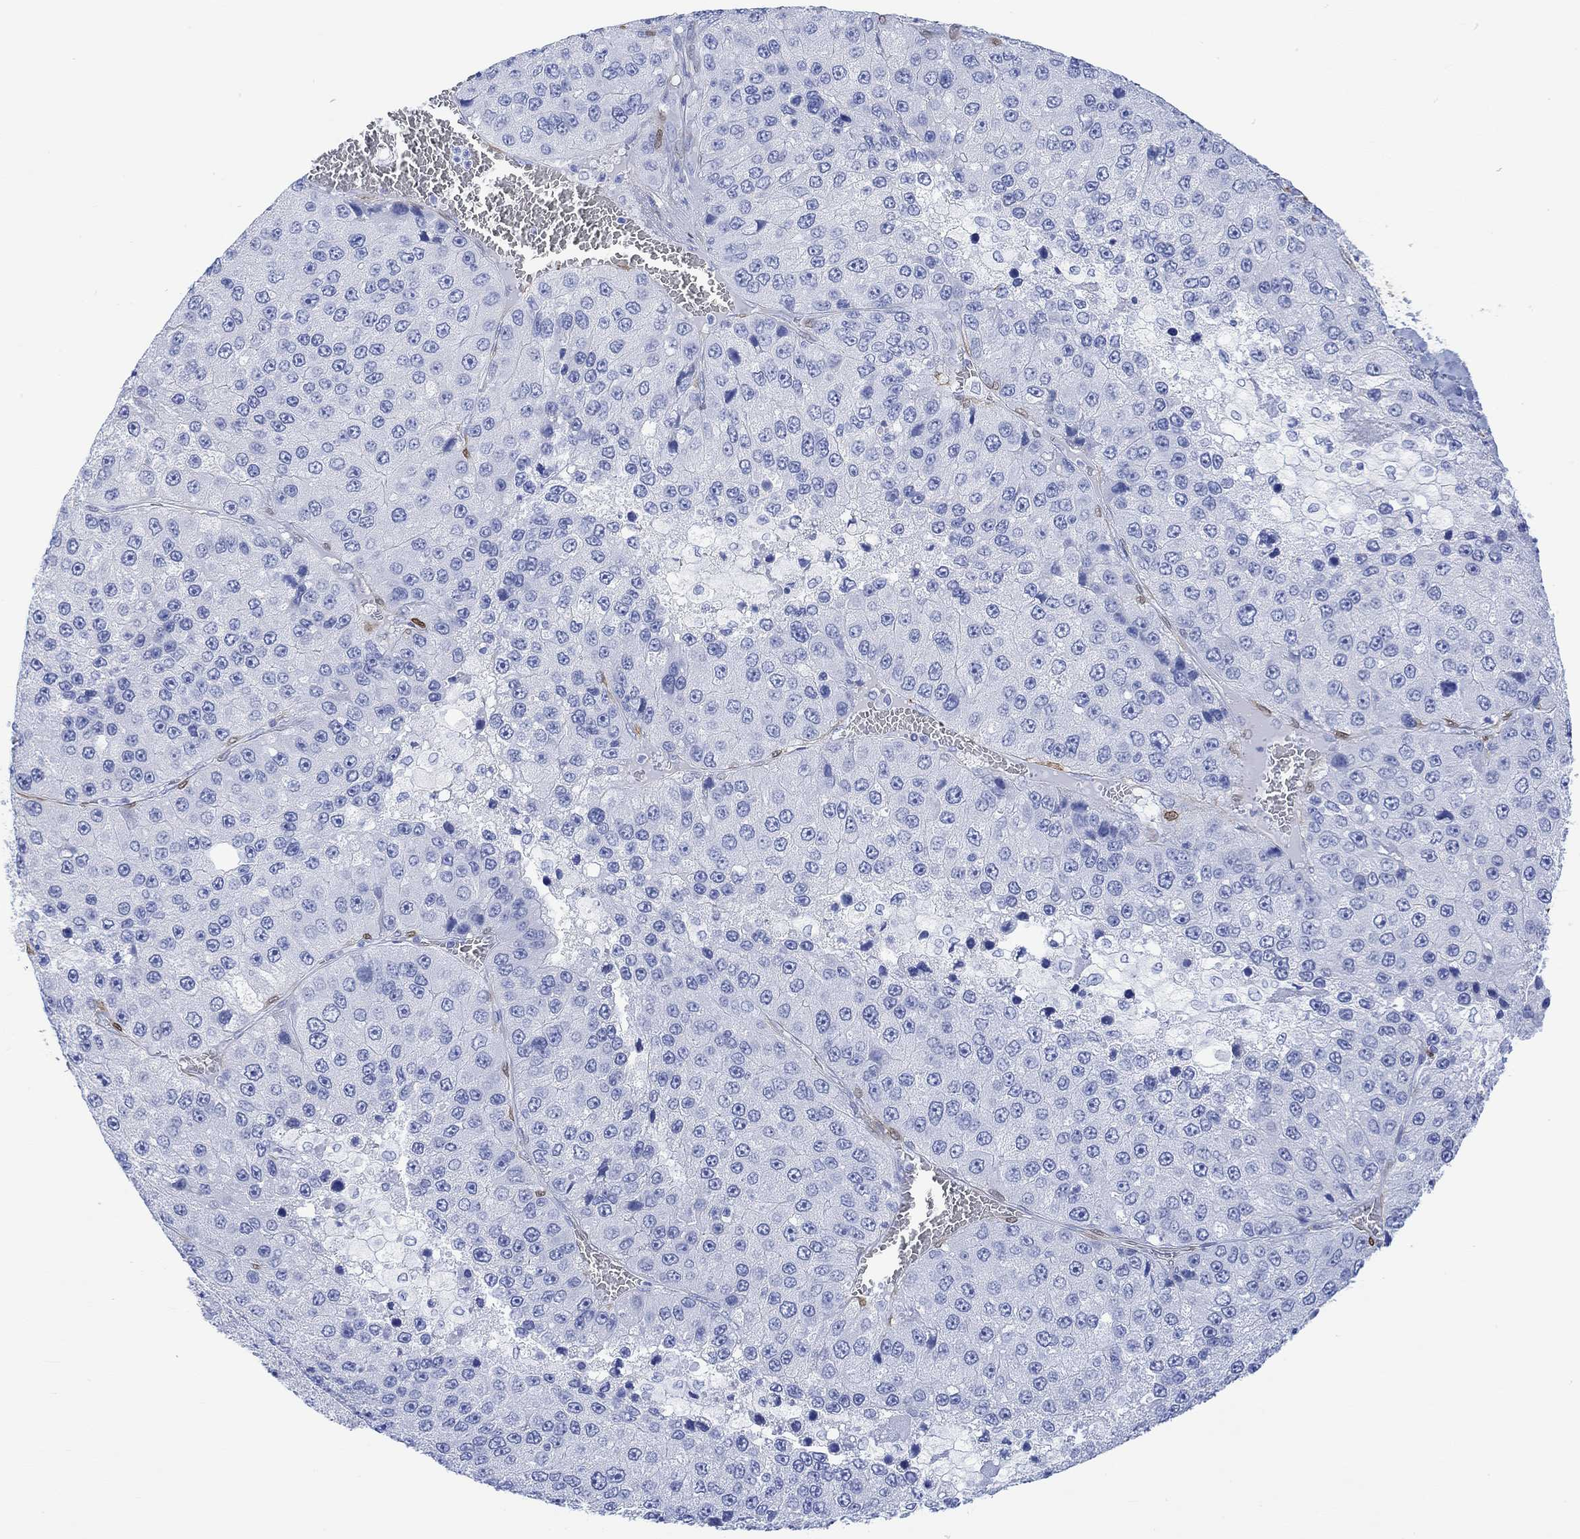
{"staining": {"intensity": "negative", "quantity": "none", "location": "none"}, "tissue": "liver cancer", "cell_type": "Tumor cells", "image_type": "cancer", "snomed": [{"axis": "morphology", "description": "Carcinoma, Hepatocellular, NOS"}, {"axis": "topography", "description": "Liver"}], "caption": "There is no significant positivity in tumor cells of hepatocellular carcinoma (liver).", "gene": "TPPP3", "patient": {"sex": "female", "age": 73}}